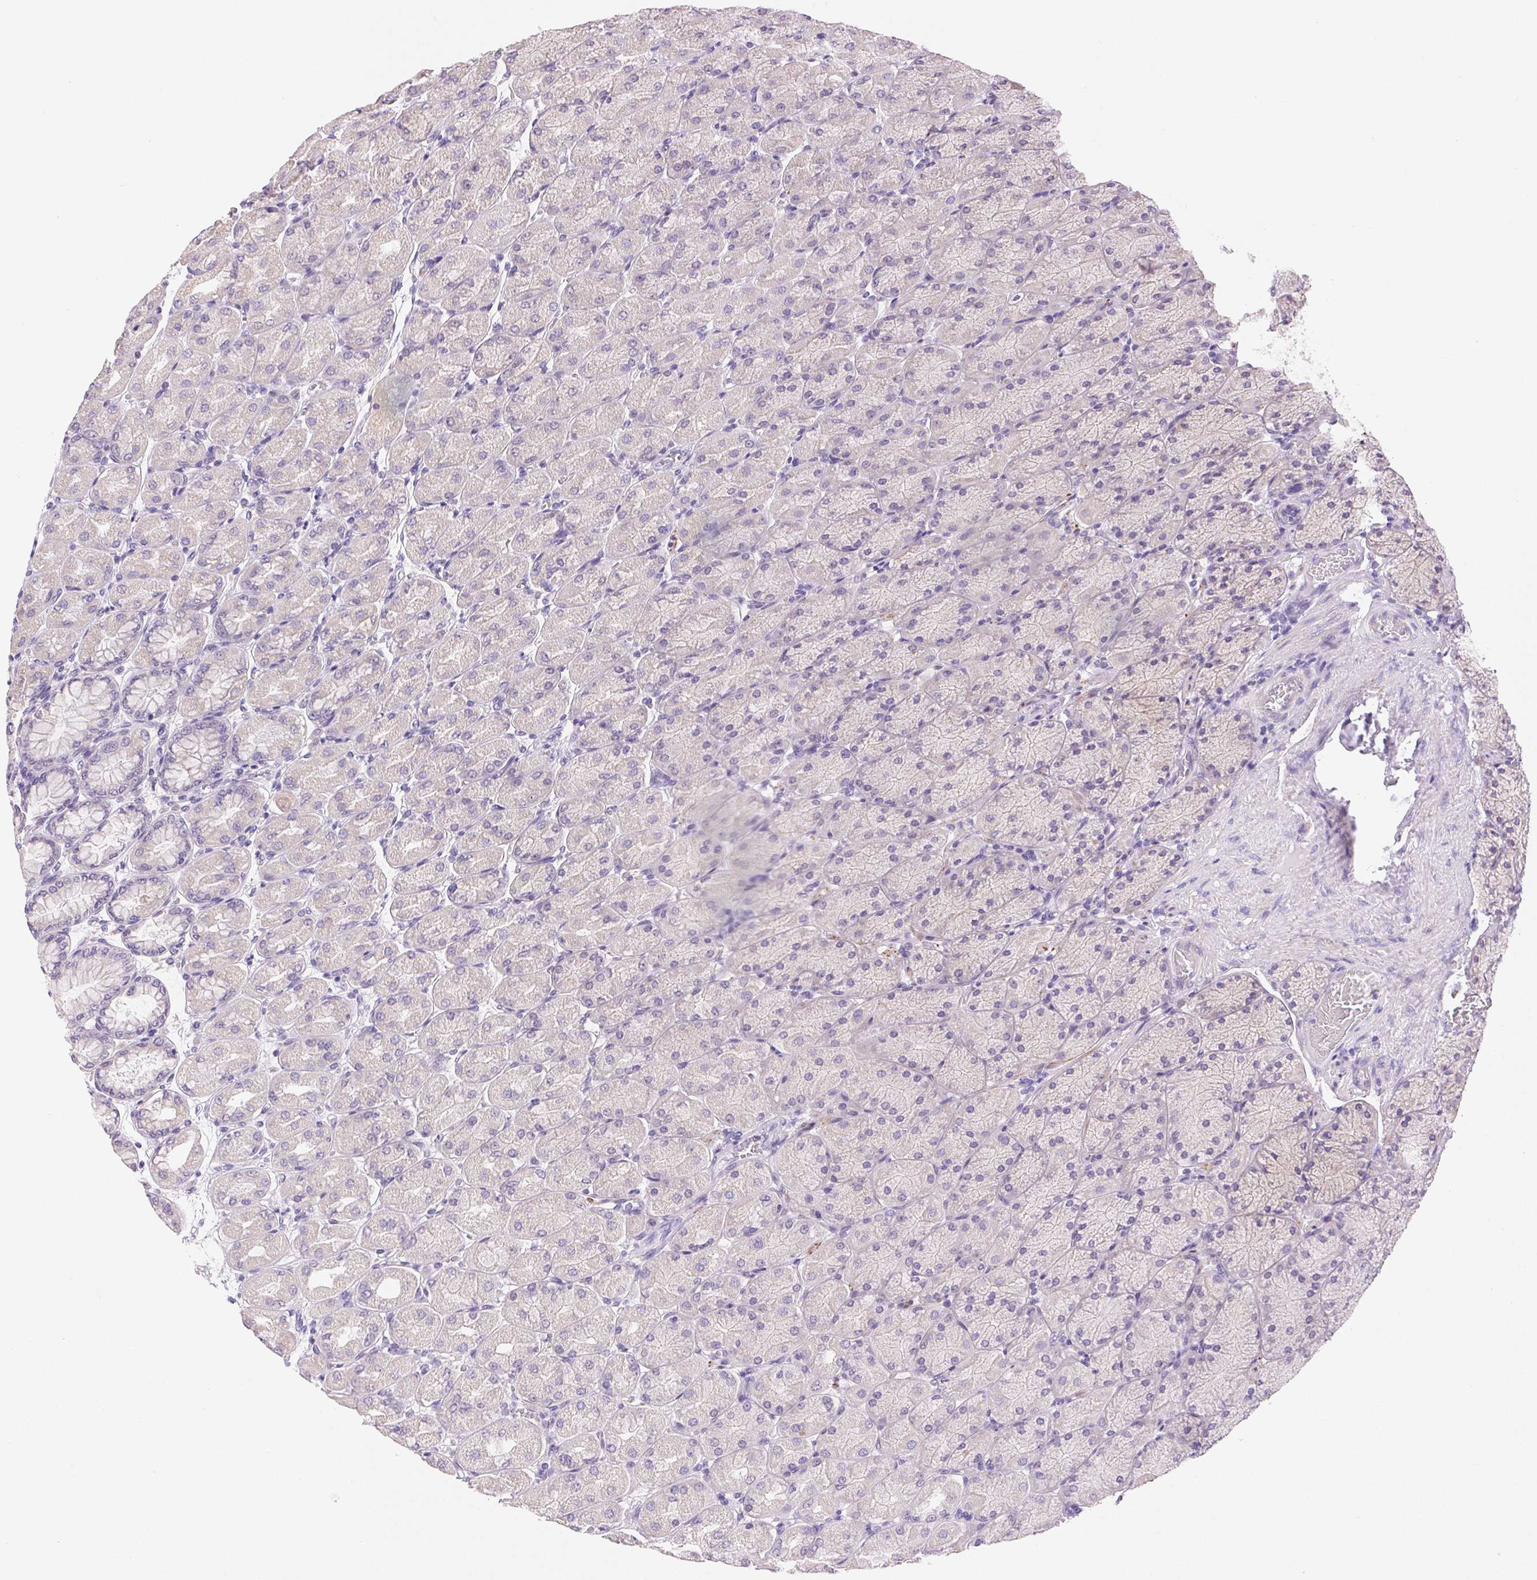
{"staining": {"intensity": "weak", "quantity": "<25%", "location": "cytoplasmic/membranous"}, "tissue": "stomach", "cell_type": "Glandular cells", "image_type": "normal", "snomed": [{"axis": "morphology", "description": "Normal tissue, NOS"}, {"axis": "topography", "description": "Stomach, upper"}], "caption": "Immunohistochemistry (IHC) image of benign human stomach stained for a protein (brown), which displays no positivity in glandular cells. Brightfield microscopy of immunohistochemistry stained with DAB (3,3'-diaminobenzidine) (brown) and hematoxylin (blue), captured at high magnification.", "gene": "ARHGAP11B", "patient": {"sex": "female", "age": 56}}